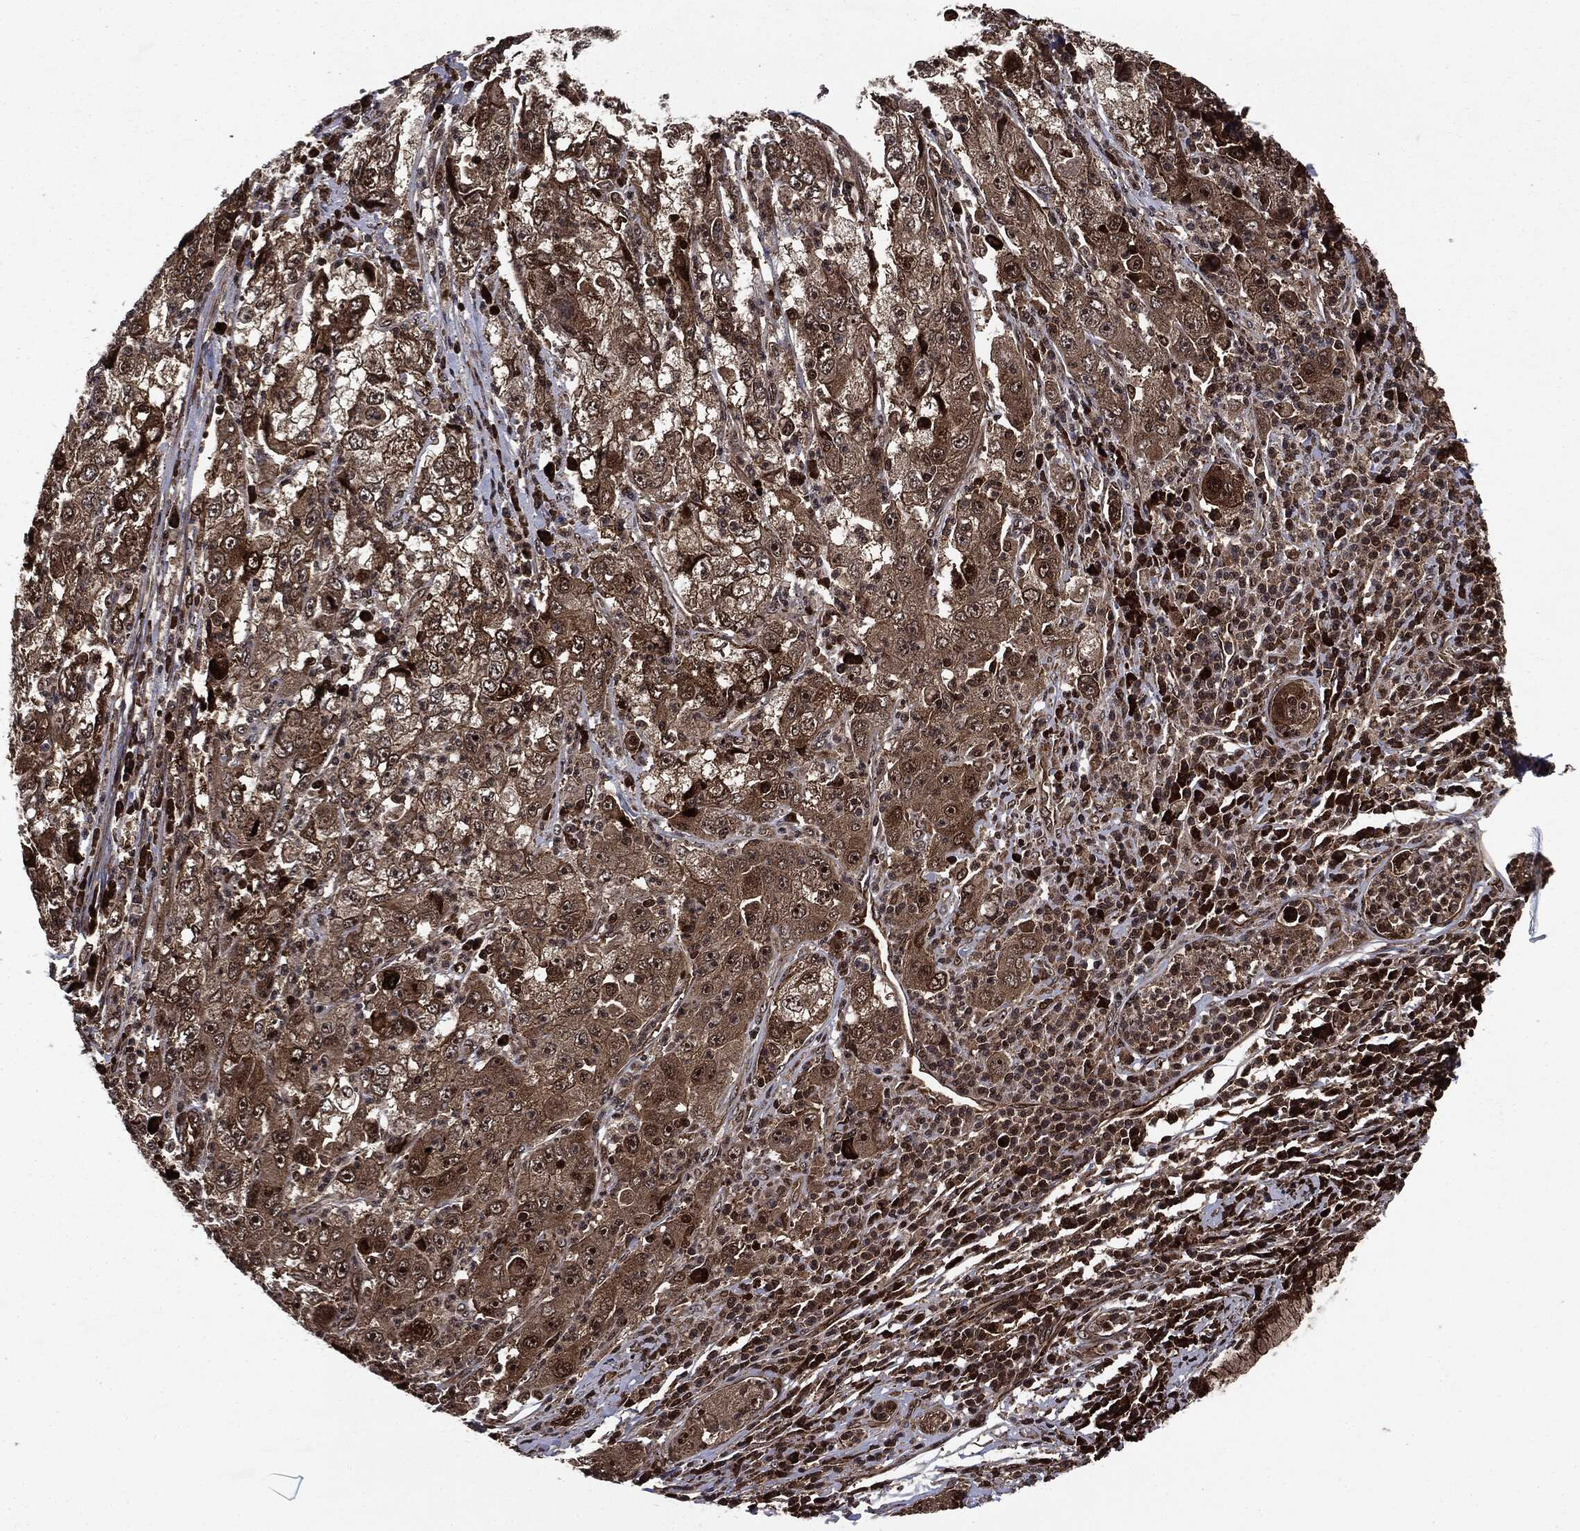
{"staining": {"intensity": "moderate", "quantity": ">75%", "location": "cytoplasmic/membranous,nuclear"}, "tissue": "cervical cancer", "cell_type": "Tumor cells", "image_type": "cancer", "snomed": [{"axis": "morphology", "description": "Squamous cell carcinoma, NOS"}, {"axis": "topography", "description": "Cervix"}], "caption": "Moderate cytoplasmic/membranous and nuclear expression is present in approximately >75% of tumor cells in cervical squamous cell carcinoma.", "gene": "CARD6", "patient": {"sex": "female", "age": 36}}